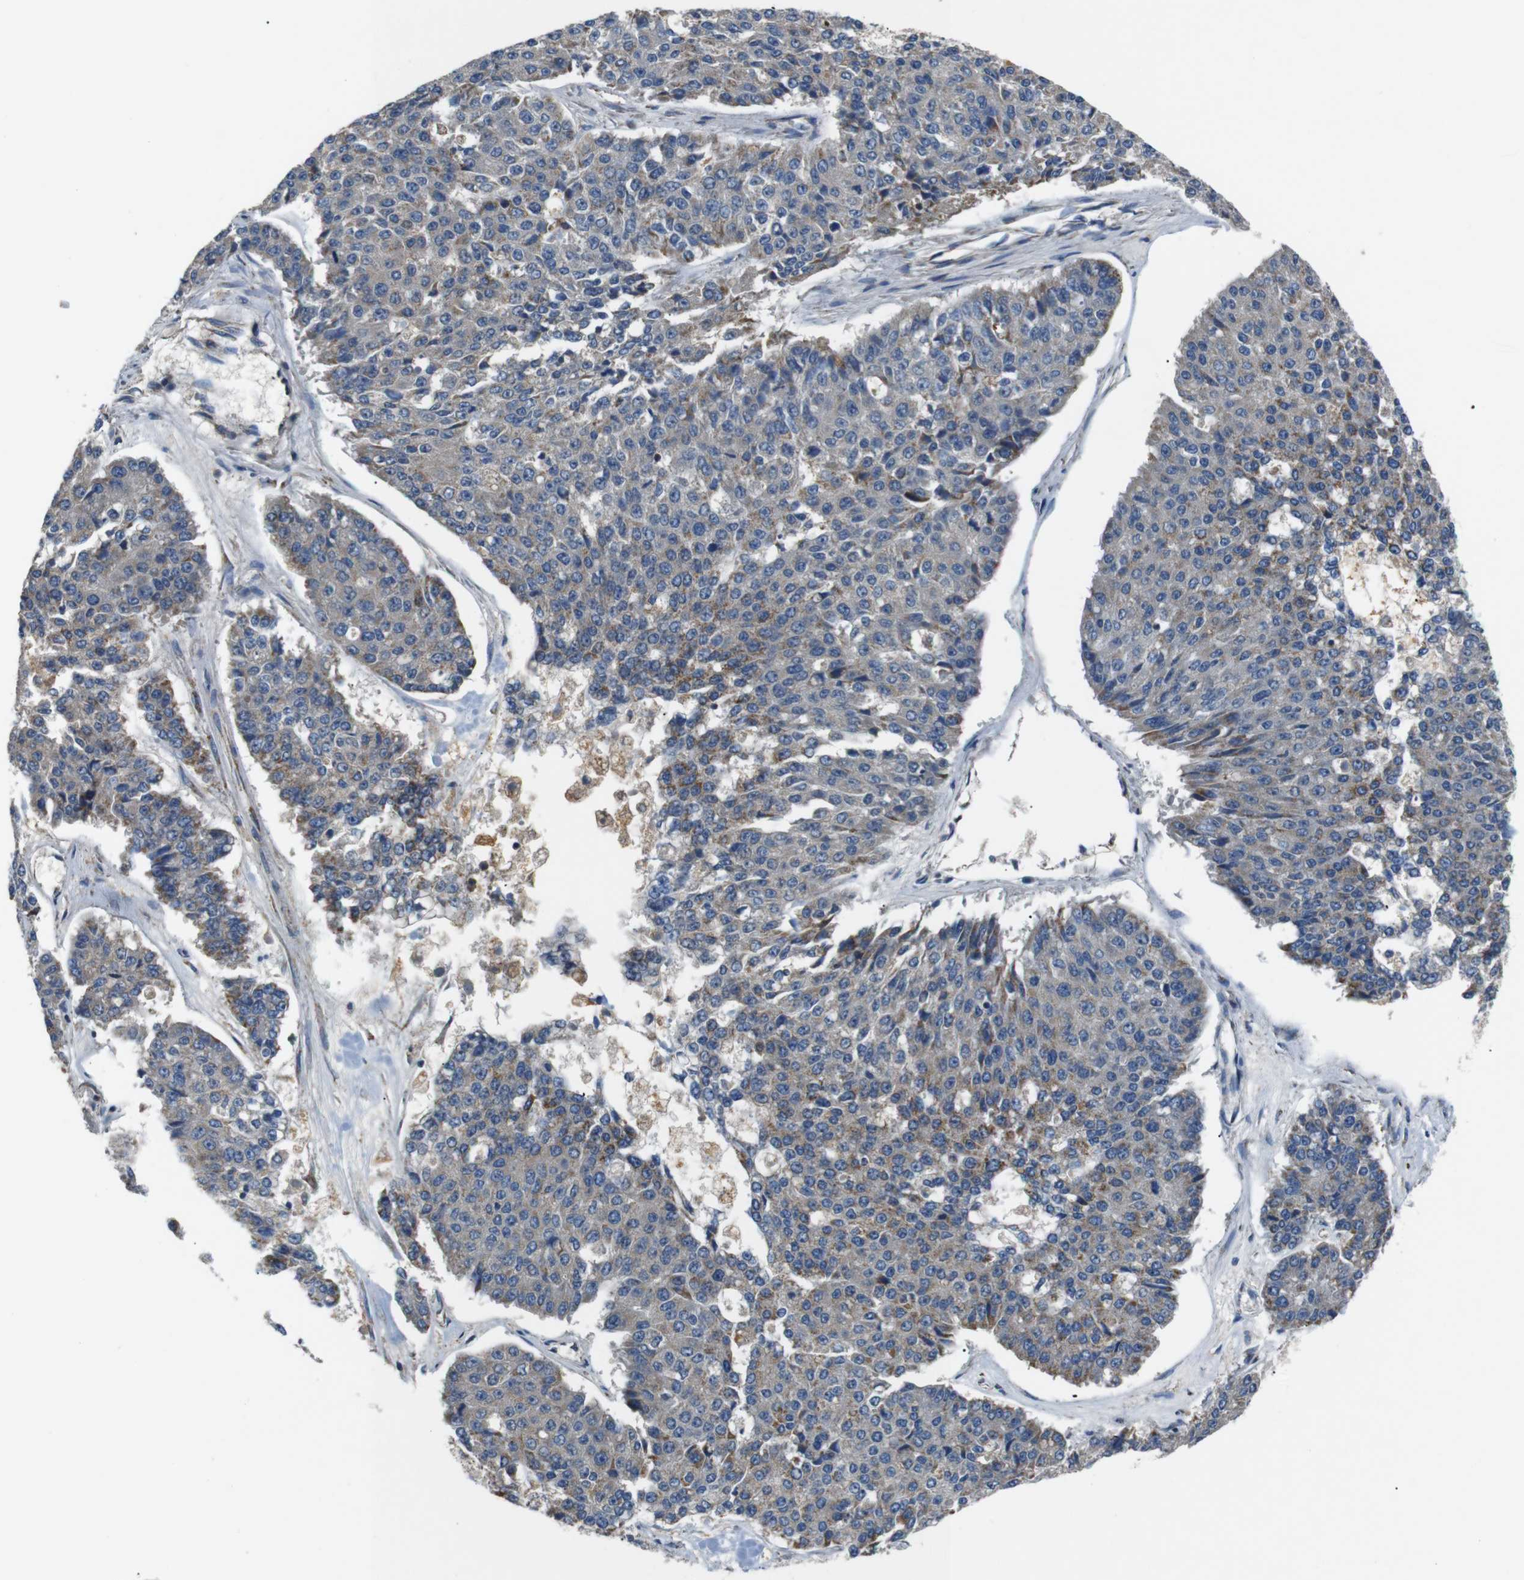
{"staining": {"intensity": "moderate", "quantity": "25%-75%", "location": "cytoplasmic/membranous"}, "tissue": "pancreatic cancer", "cell_type": "Tumor cells", "image_type": "cancer", "snomed": [{"axis": "morphology", "description": "Adenocarcinoma, NOS"}, {"axis": "topography", "description": "Pancreas"}], "caption": "Immunohistochemistry of pancreatic cancer exhibits medium levels of moderate cytoplasmic/membranous positivity in approximately 25%-75% of tumor cells.", "gene": "NETO2", "patient": {"sex": "male", "age": 50}}